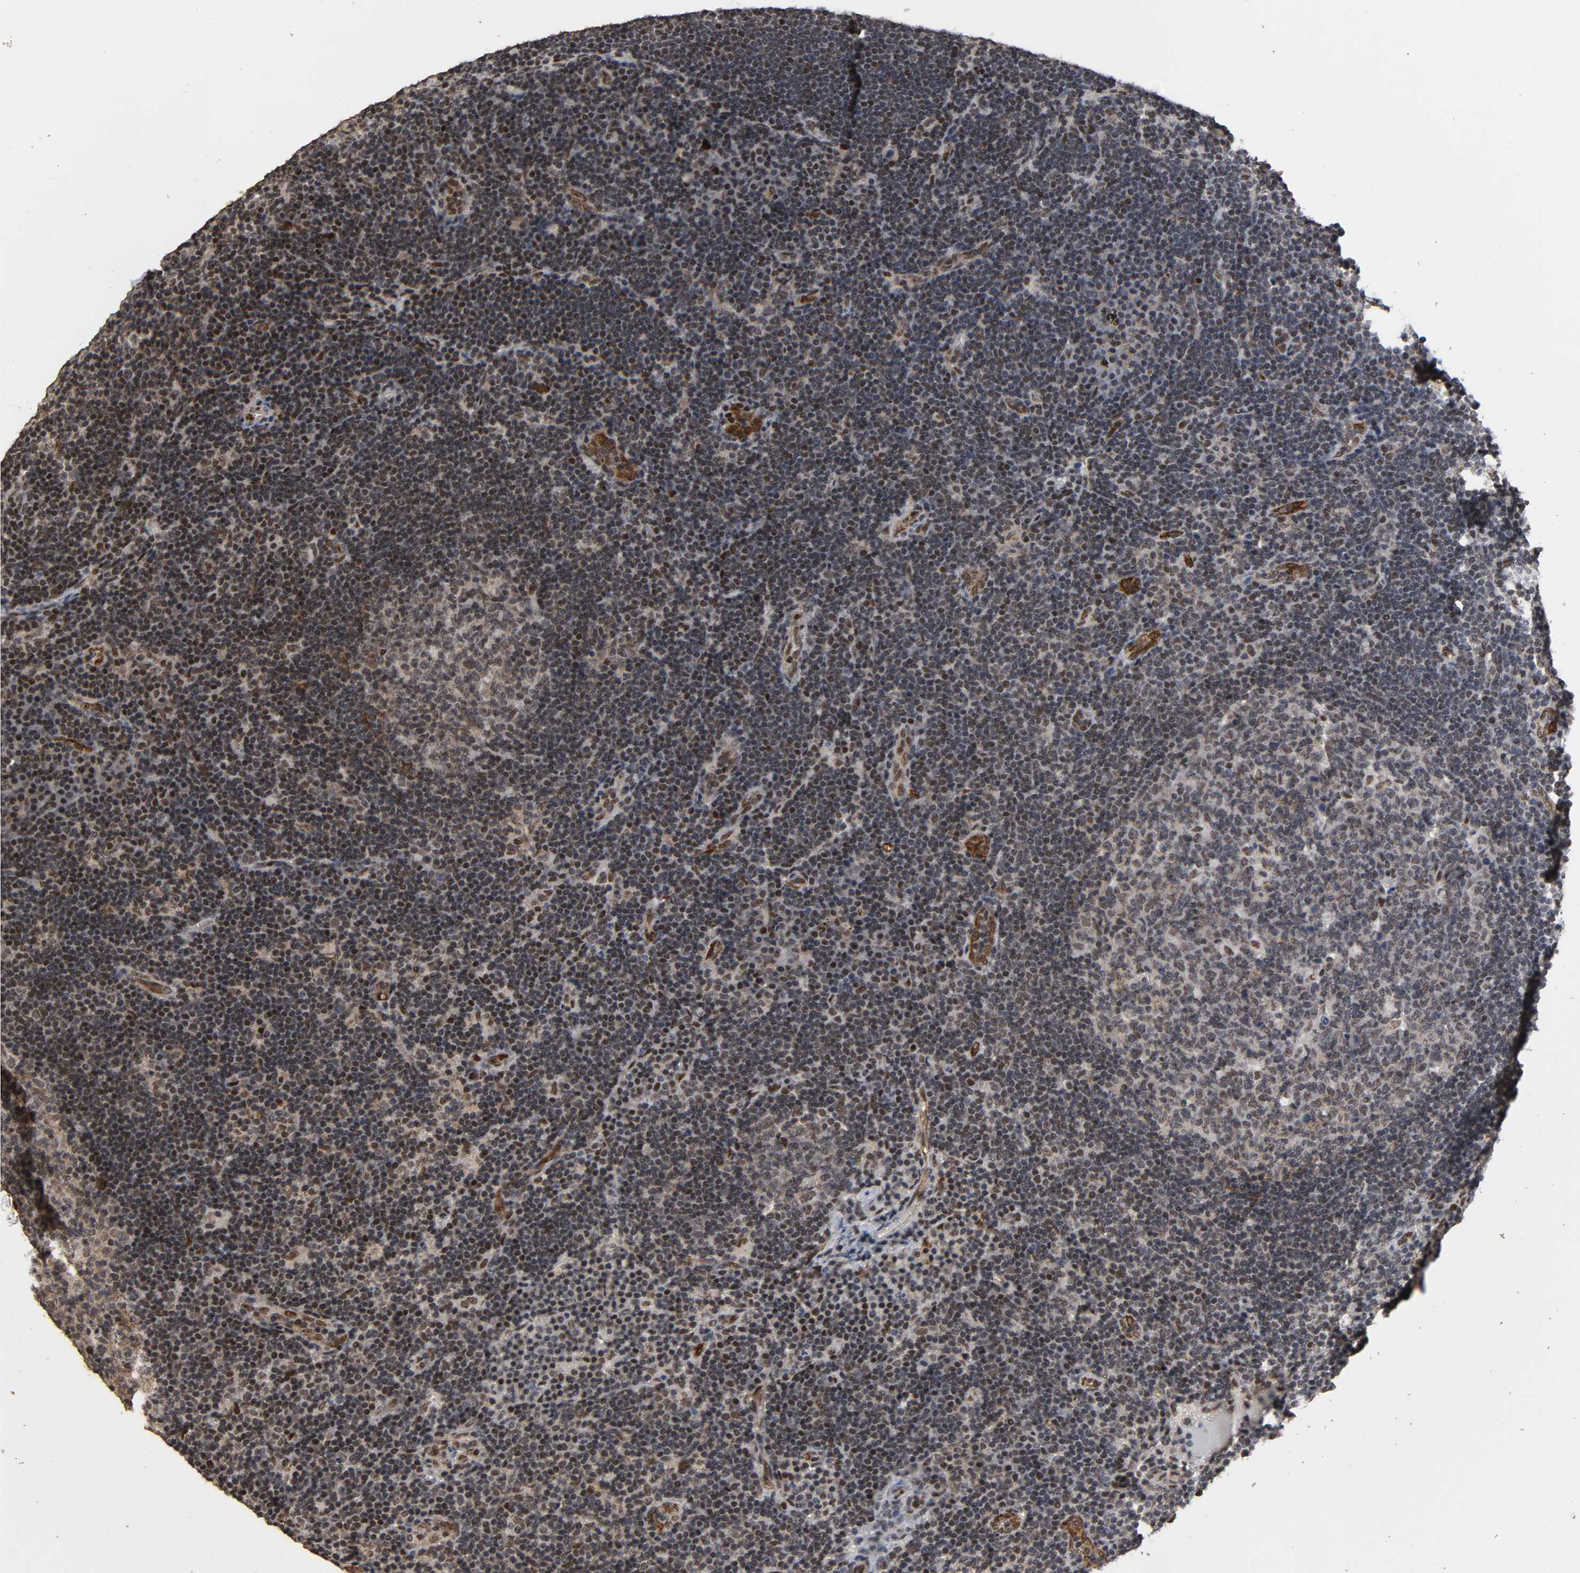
{"staining": {"intensity": "weak", "quantity": "25%-75%", "location": "nuclear"}, "tissue": "lymph node", "cell_type": "Germinal center cells", "image_type": "normal", "snomed": [{"axis": "morphology", "description": "Normal tissue, NOS"}, {"axis": "morphology", "description": "Squamous cell carcinoma, metastatic, NOS"}, {"axis": "topography", "description": "Lymph node"}], "caption": "A low amount of weak nuclear staining is identified in about 25%-75% of germinal center cells in benign lymph node.", "gene": "AHNAK2", "patient": {"sex": "female", "age": 53}}